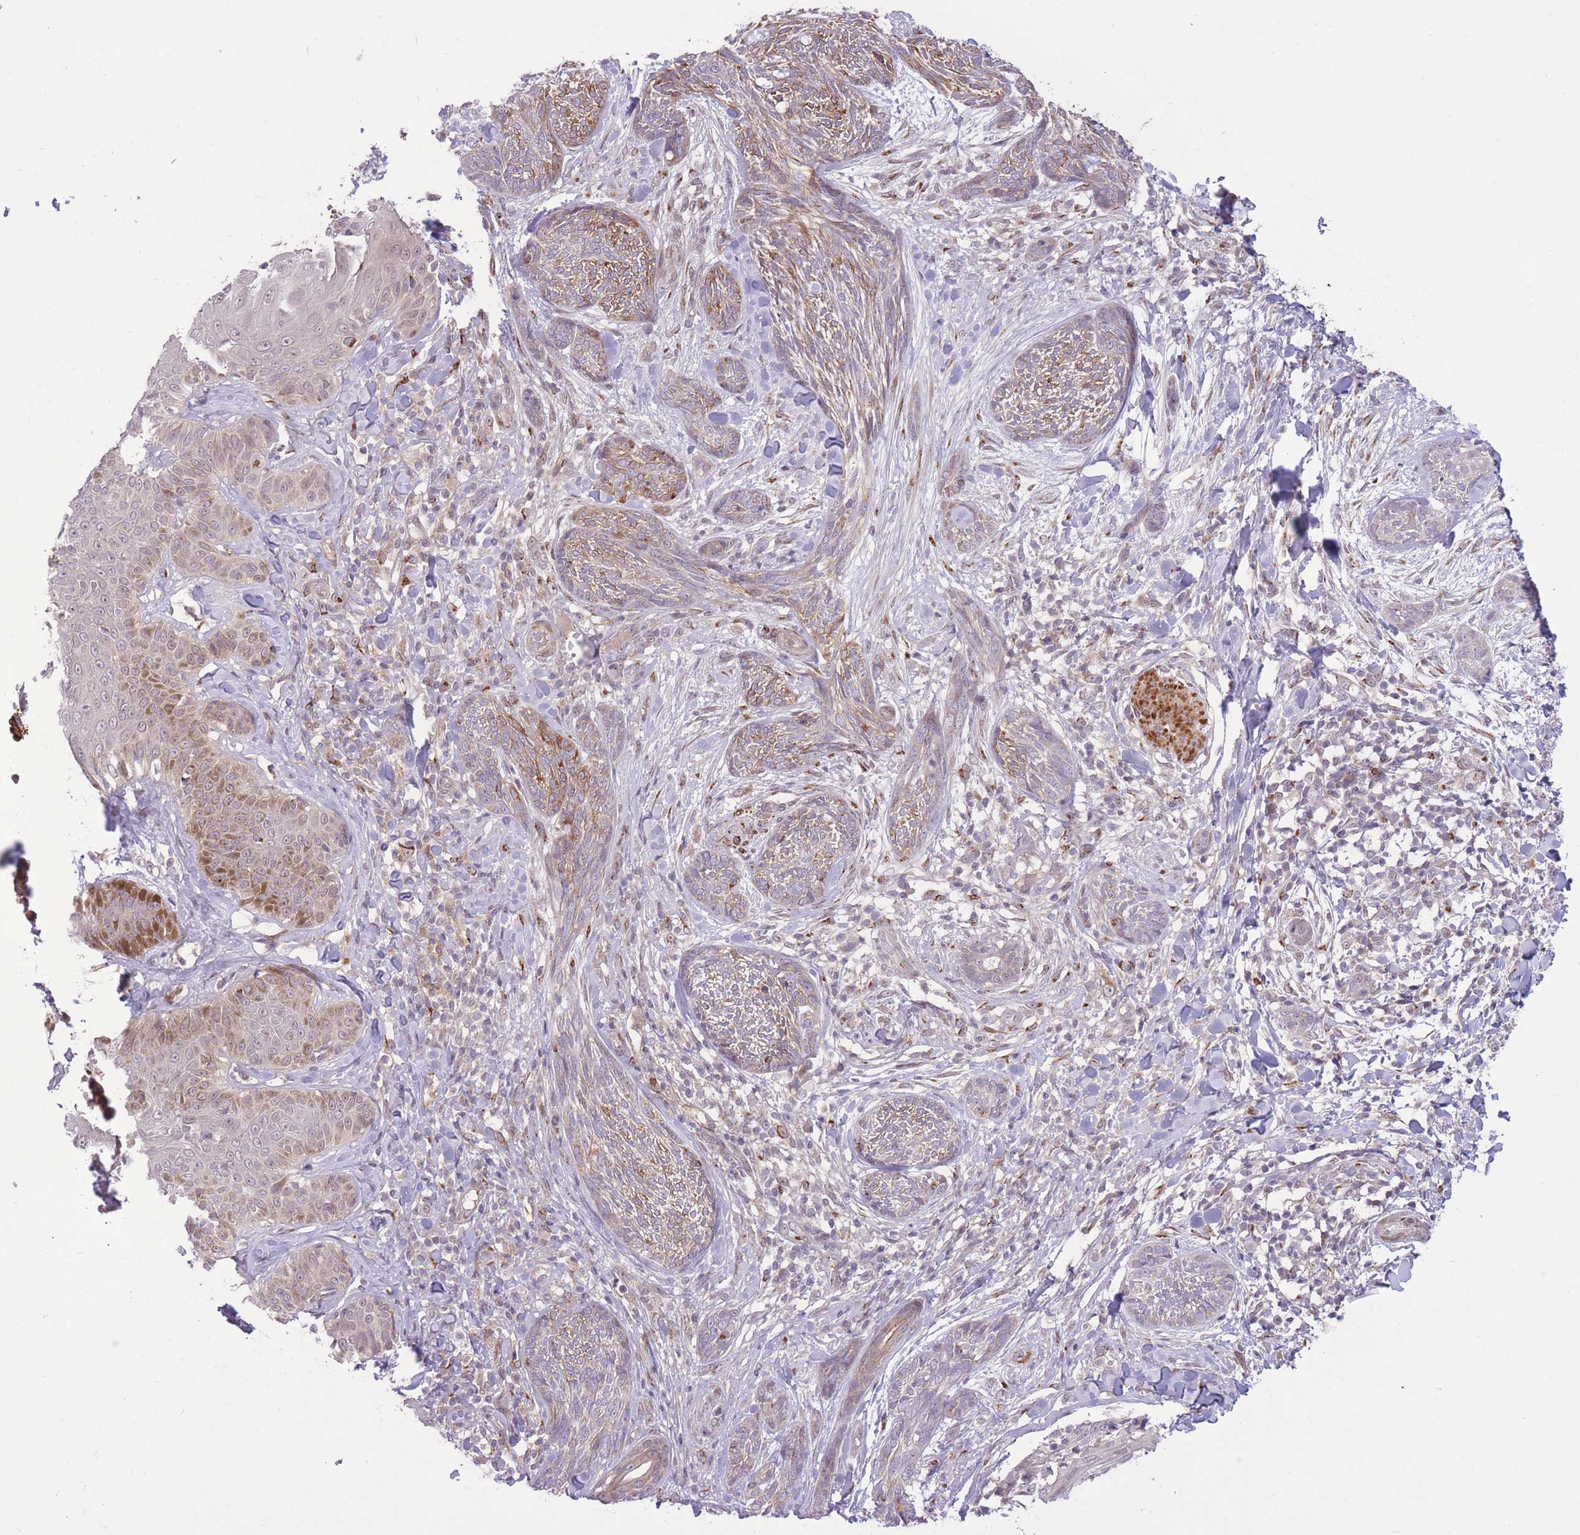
{"staining": {"intensity": "moderate", "quantity": "<25%", "location": "cytoplasmic/membranous"}, "tissue": "skin cancer", "cell_type": "Tumor cells", "image_type": "cancer", "snomed": [{"axis": "morphology", "description": "Basal cell carcinoma"}, {"axis": "topography", "description": "Skin"}], "caption": "Brown immunohistochemical staining in skin cancer (basal cell carcinoma) reveals moderate cytoplasmic/membranous staining in about <25% of tumor cells.", "gene": "ZBED5", "patient": {"sex": "male", "age": 73}}